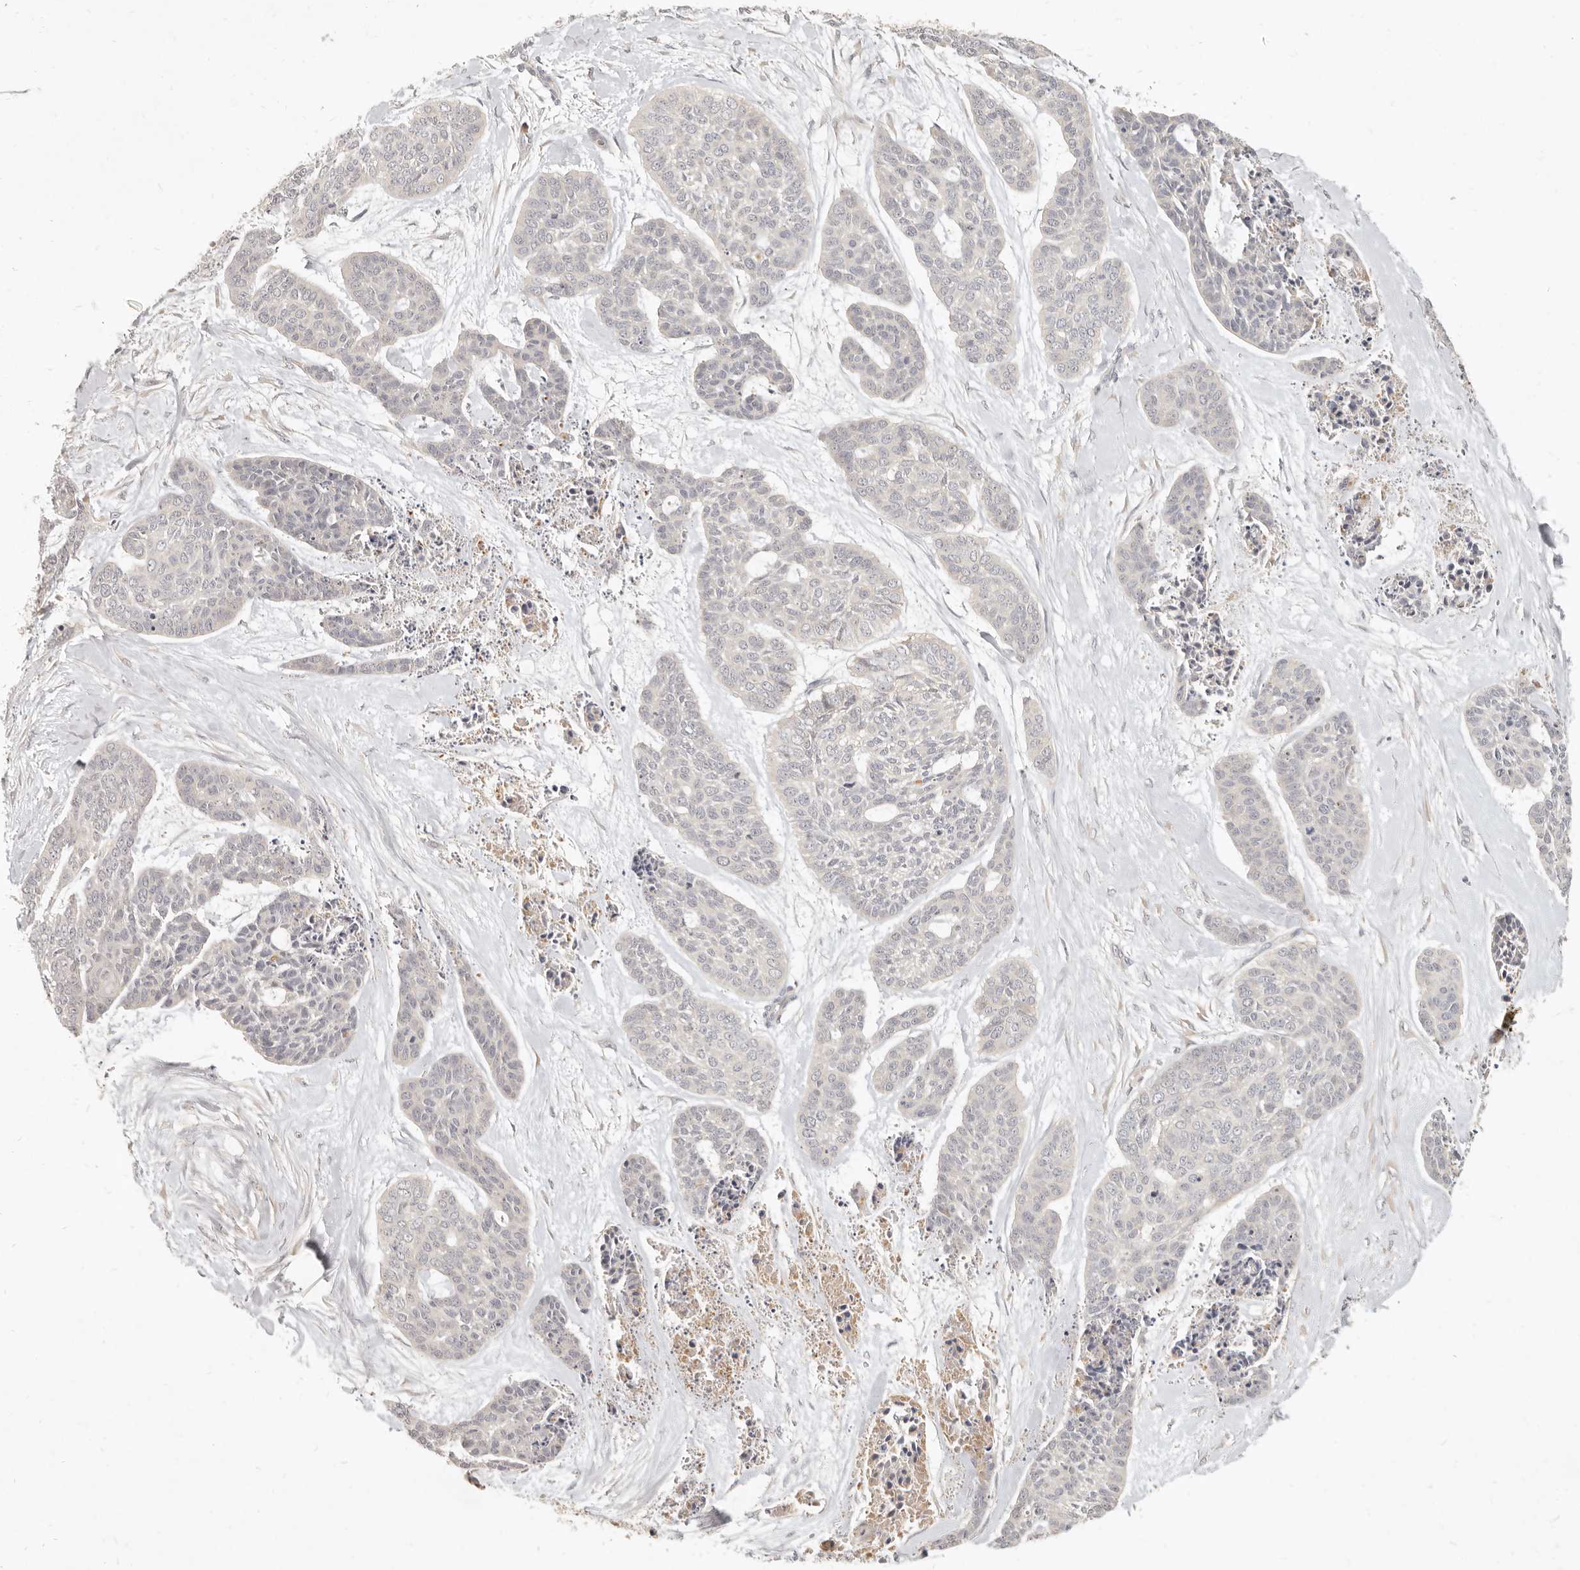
{"staining": {"intensity": "negative", "quantity": "none", "location": "none"}, "tissue": "skin cancer", "cell_type": "Tumor cells", "image_type": "cancer", "snomed": [{"axis": "morphology", "description": "Basal cell carcinoma"}, {"axis": "topography", "description": "Skin"}], "caption": "The histopathology image demonstrates no significant staining in tumor cells of basal cell carcinoma (skin).", "gene": "UBXN11", "patient": {"sex": "female", "age": 64}}